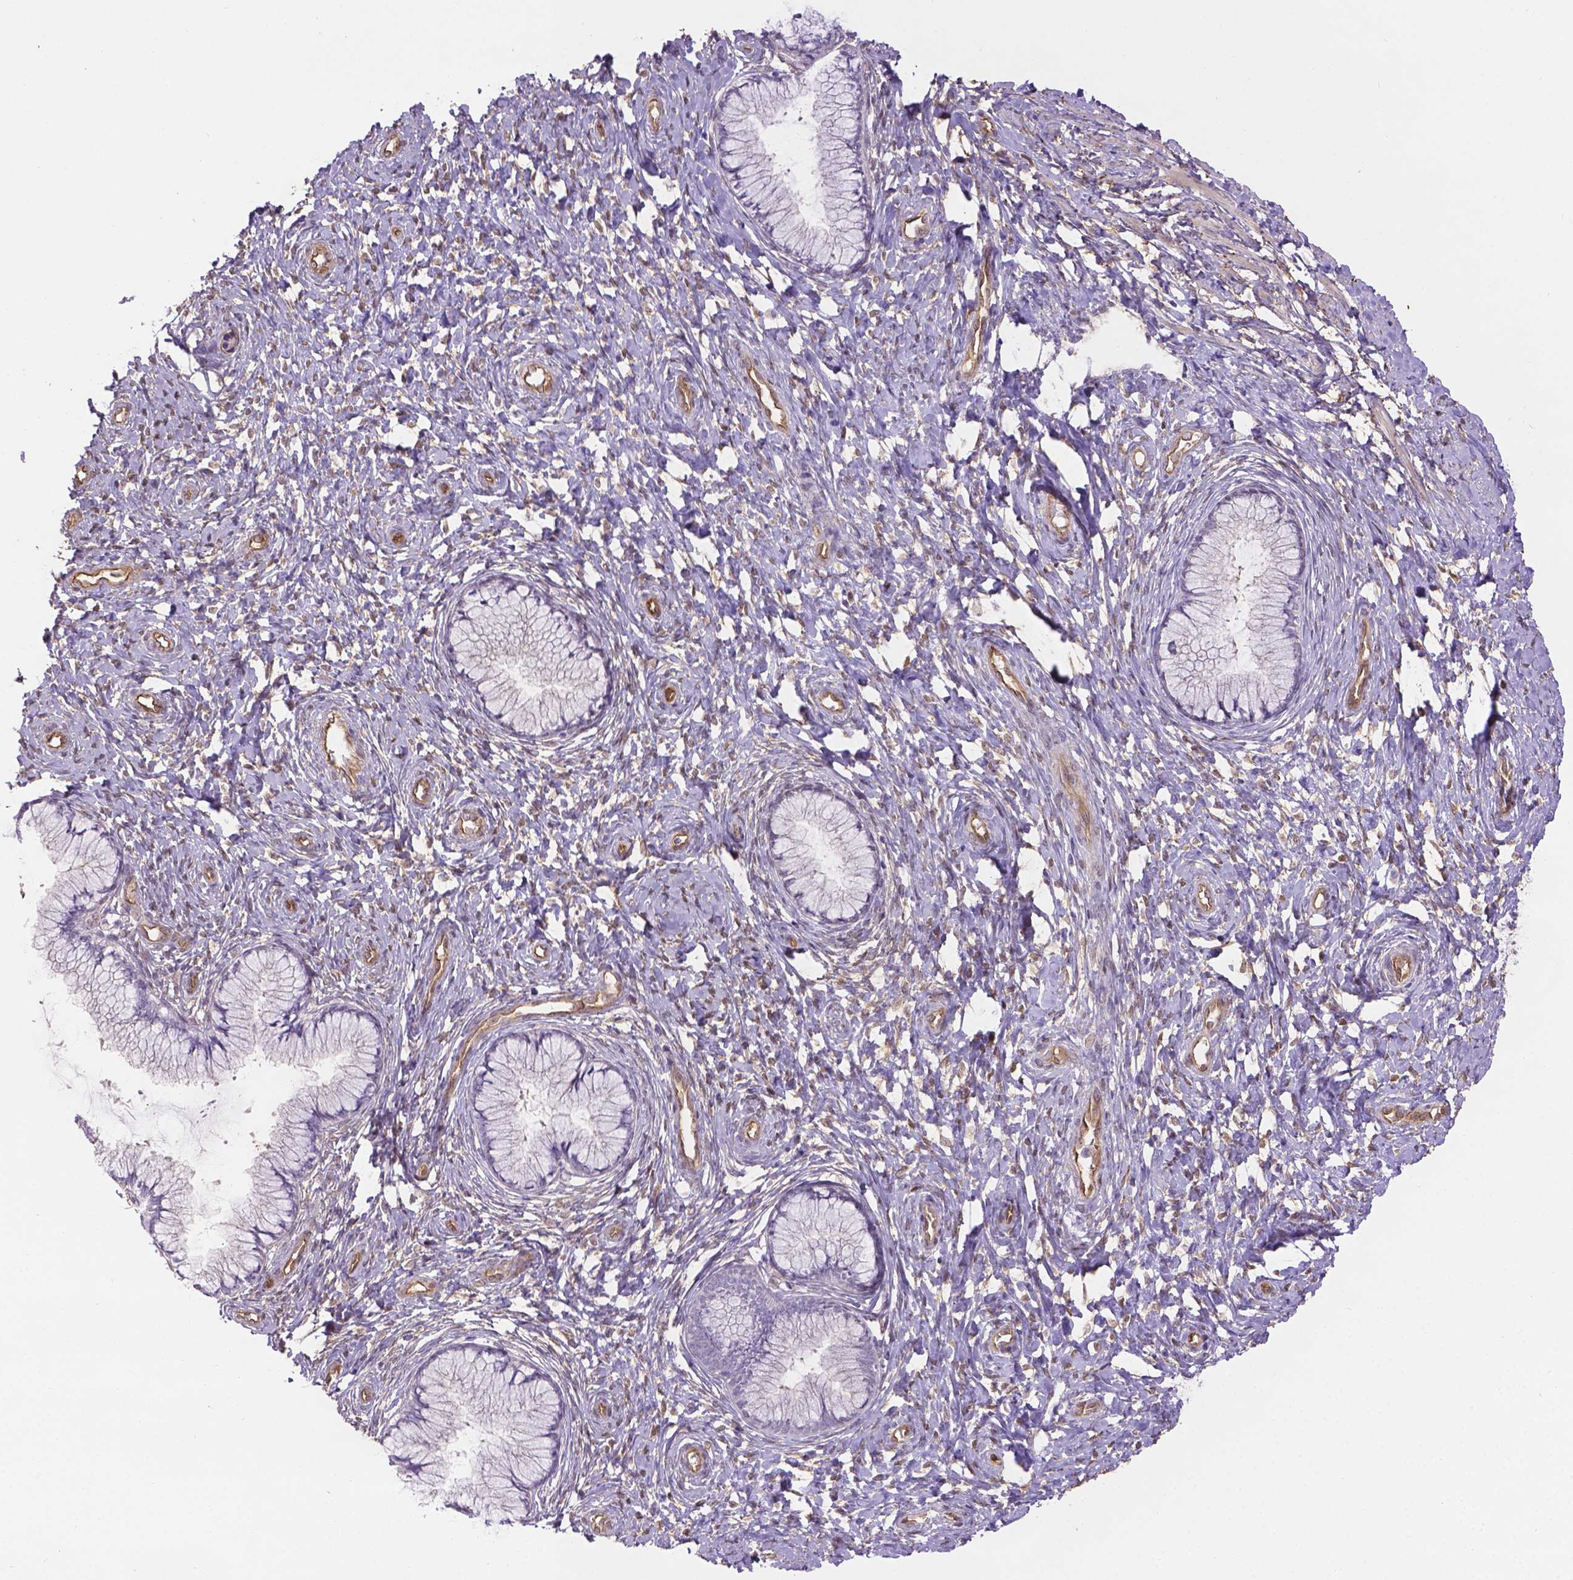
{"staining": {"intensity": "negative", "quantity": "none", "location": "none"}, "tissue": "cervix", "cell_type": "Glandular cells", "image_type": "normal", "snomed": [{"axis": "morphology", "description": "Normal tissue, NOS"}, {"axis": "topography", "description": "Cervix"}], "caption": "Micrograph shows no significant protein positivity in glandular cells of unremarkable cervix.", "gene": "CLIC4", "patient": {"sex": "female", "age": 37}}